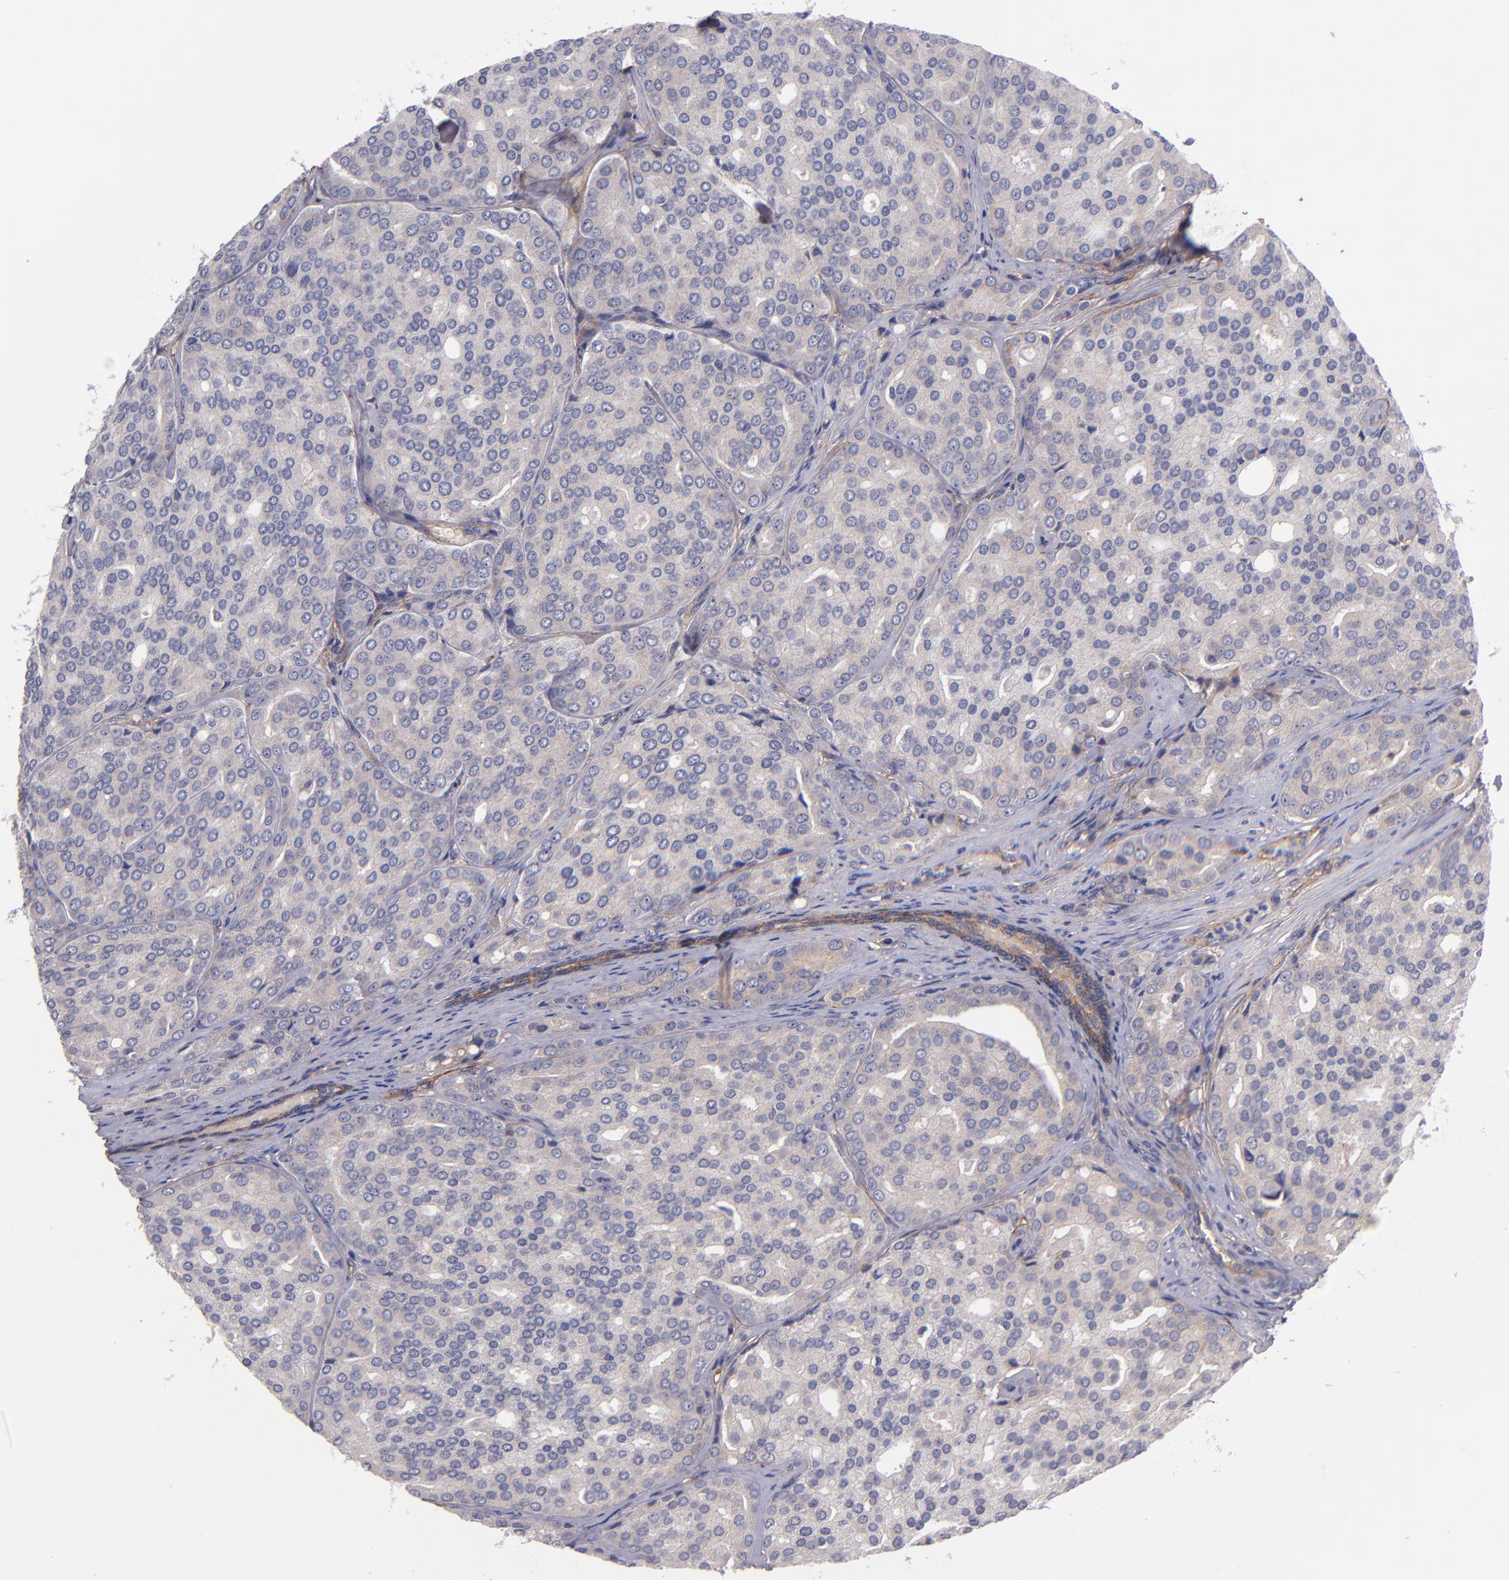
{"staining": {"intensity": "weak", "quantity": "<25%", "location": "cytoplasmic/membranous"}, "tissue": "prostate cancer", "cell_type": "Tumor cells", "image_type": "cancer", "snomed": [{"axis": "morphology", "description": "Adenocarcinoma, High grade"}, {"axis": "topography", "description": "Prostate"}], "caption": "Tumor cells are negative for protein expression in human prostate cancer.", "gene": "PLSCR4", "patient": {"sex": "male", "age": 64}}